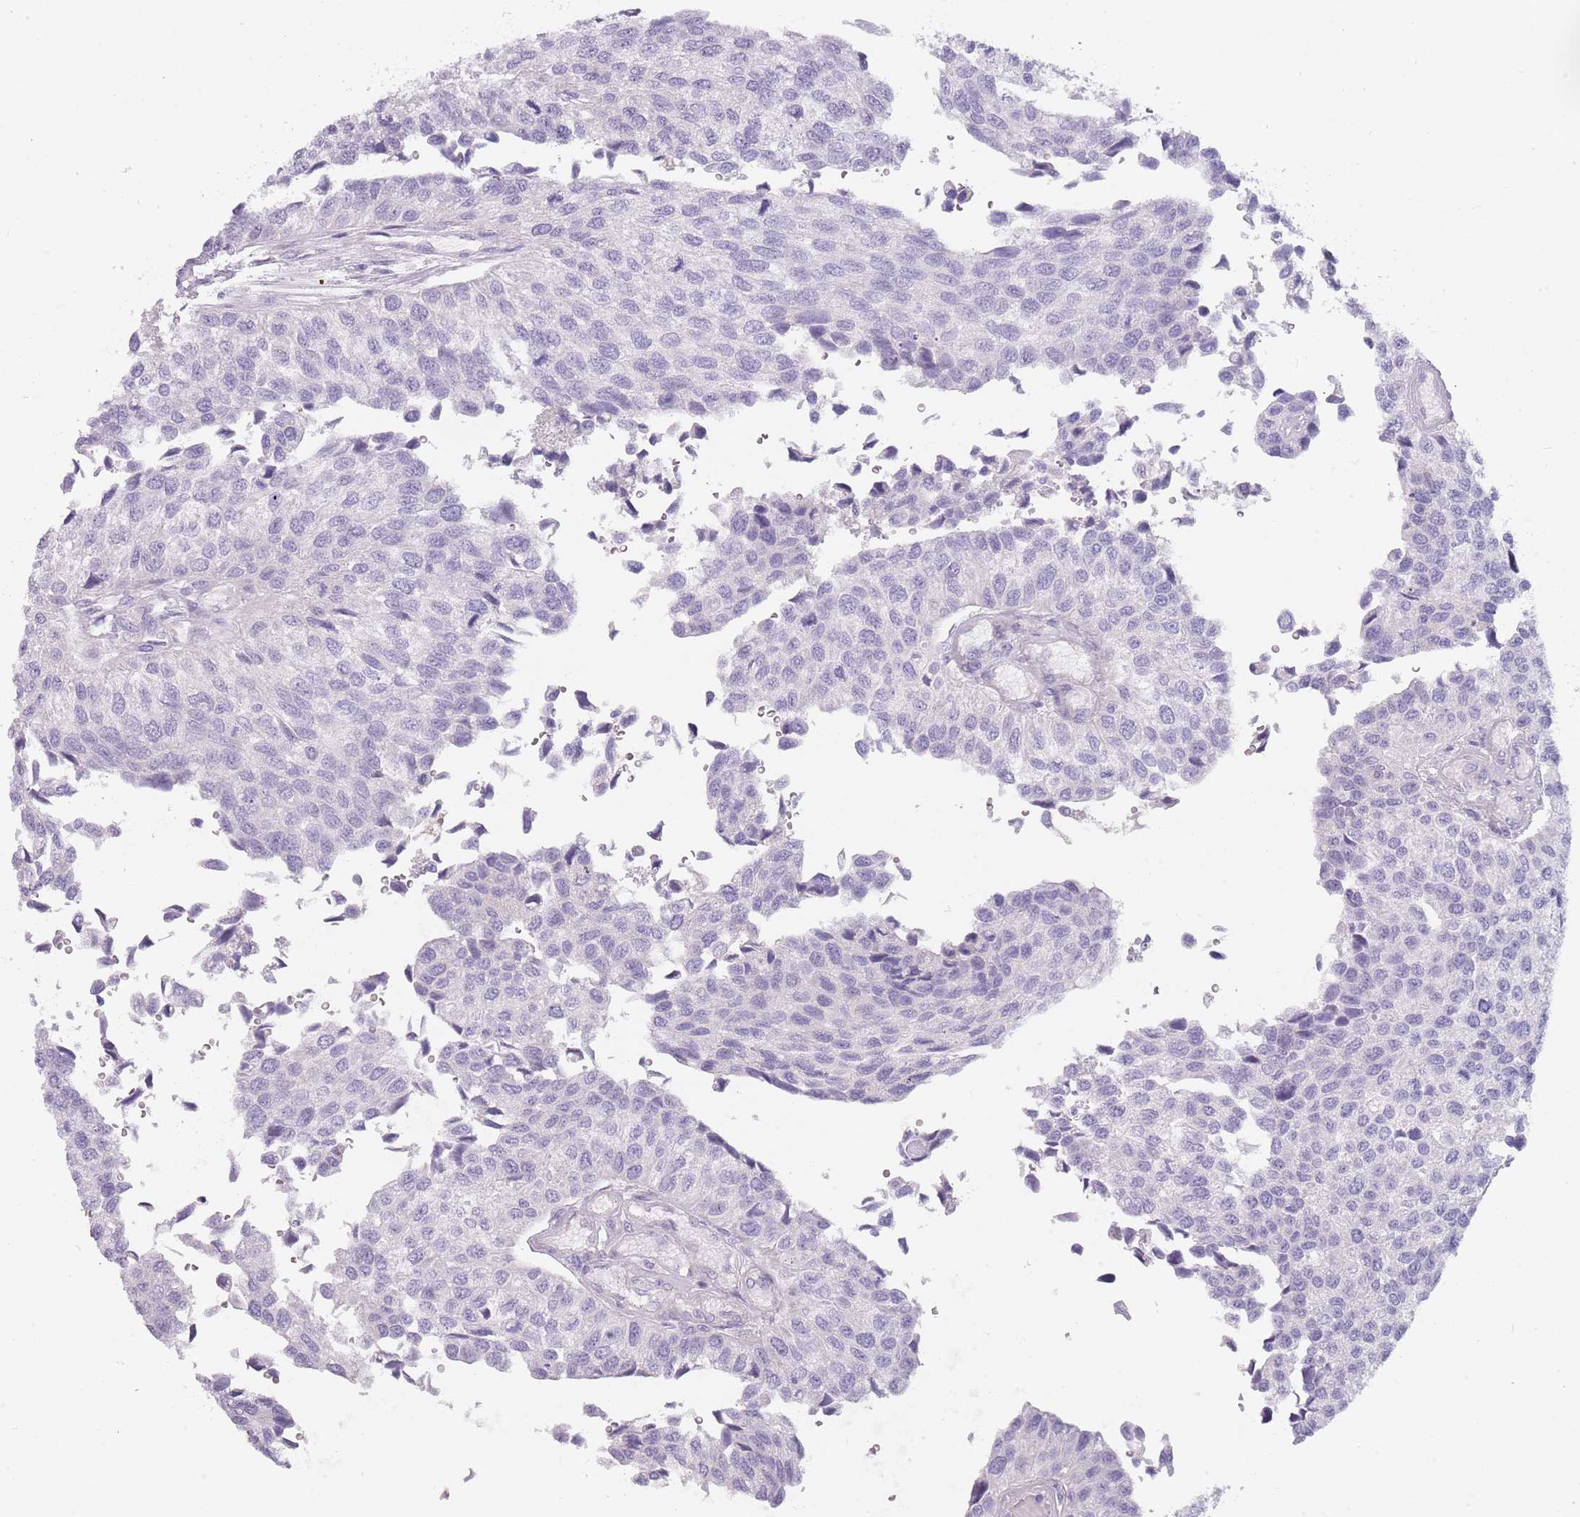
{"staining": {"intensity": "negative", "quantity": "none", "location": "none"}, "tissue": "urothelial cancer", "cell_type": "Tumor cells", "image_type": "cancer", "snomed": [{"axis": "morphology", "description": "Urothelial carcinoma, NOS"}, {"axis": "topography", "description": "Urinary bladder"}], "caption": "The micrograph demonstrates no significant positivity in tumor cells of transitional cell carcinoma. Nuclei are stained in blue.", "gene": "DDX4", "patient": {"sex": "male", "age": 55}}